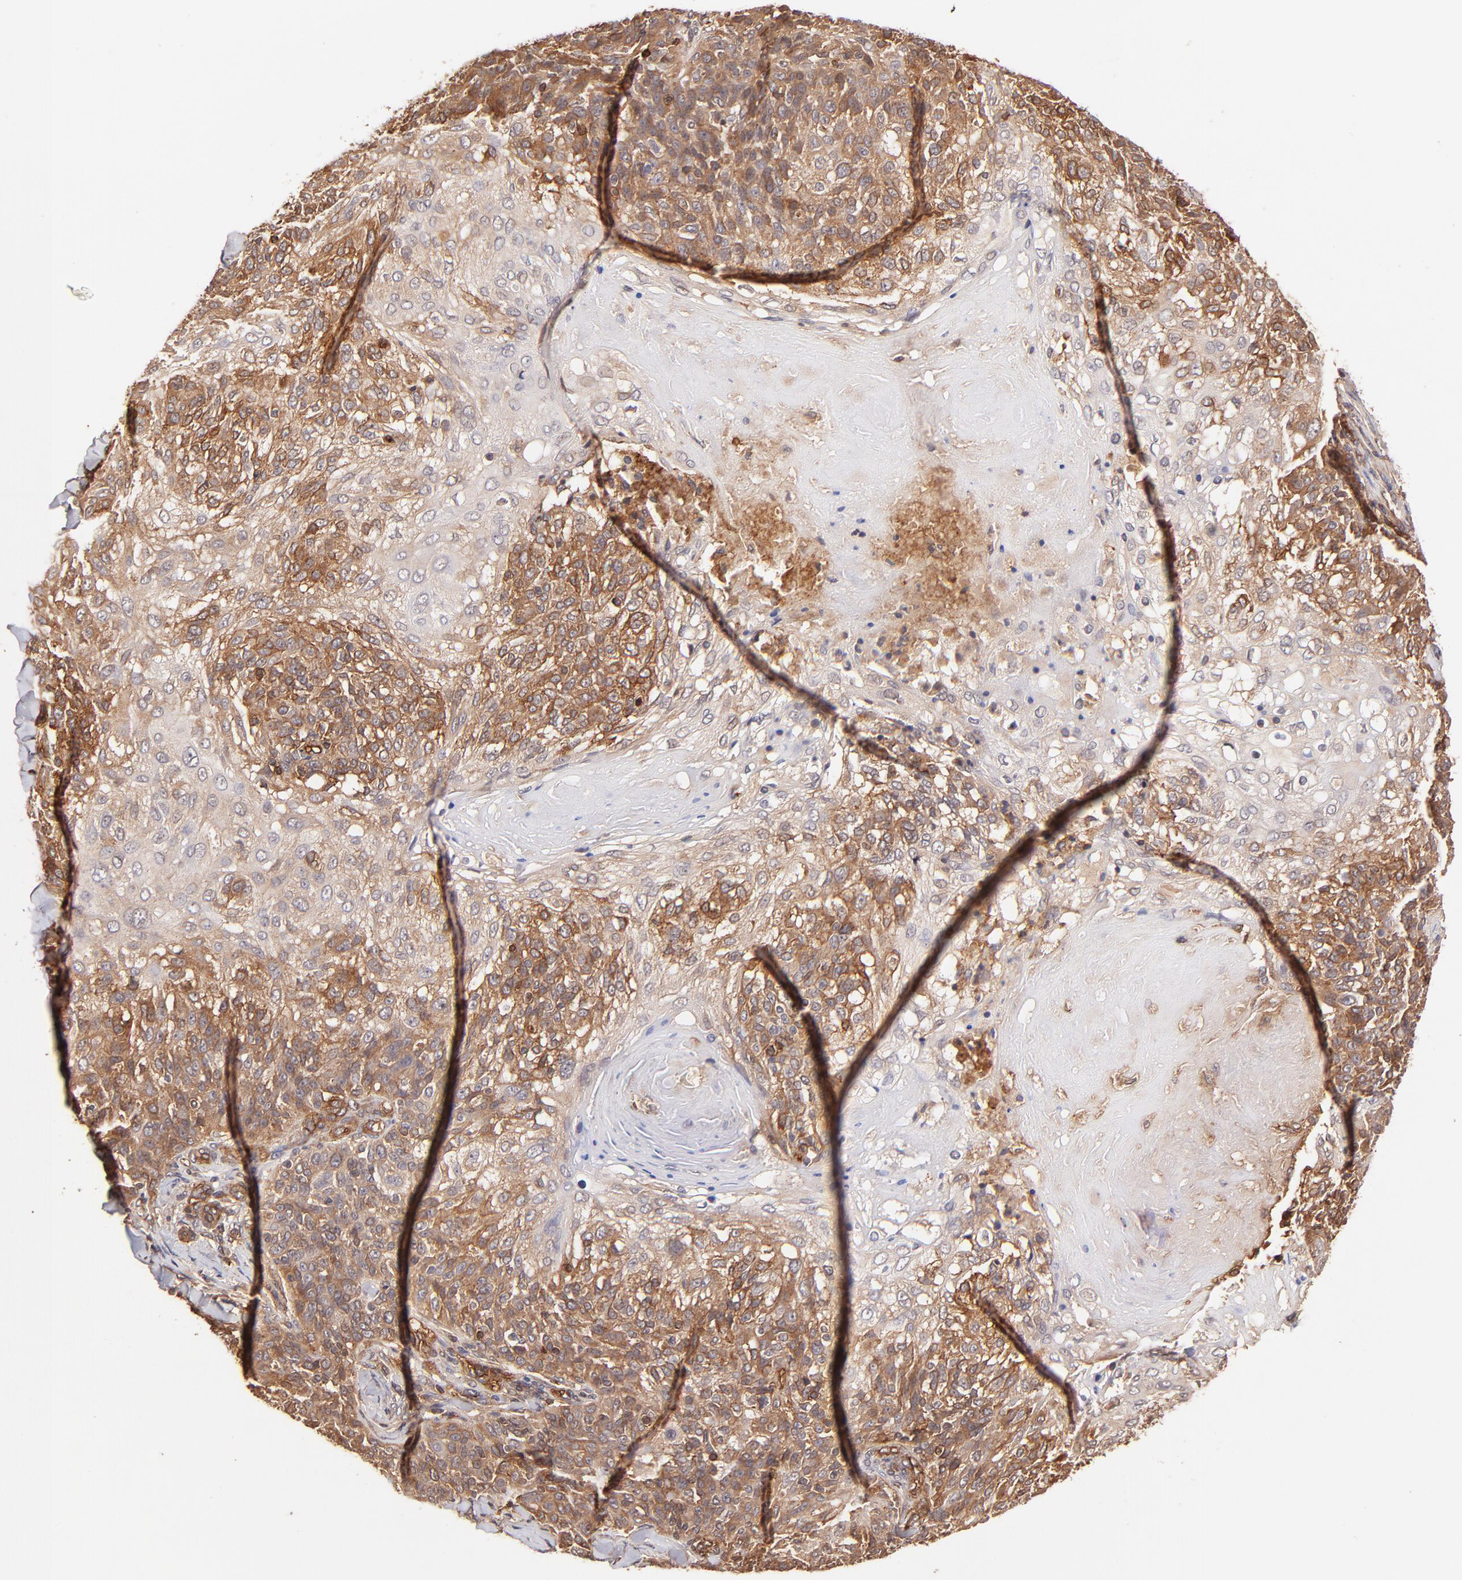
{"staining": {"intensity": "moderate", "quantity": ">75%", "location": "cytoplasmic/membranous"}, "tissue": "skin cancer", "cell_type": "Tumor cells", "image_type": "cancer", "snomed": [{"axis": "morphology", "description": "Normal tissue, NOS"}, {"axis": "morphology", "description": "Squamous cell carcinoma, NOS"}, {"axis": "topography", "description": "Skin"}], "caption": "Squamous cell carcinoma (skin) stained with a brown dye exhibits moderate cytoplasmic/membranous positive positivity in about >75% of tumor cells.", "gene": "ITGB1", "patient": {"sex": "female", "age": 83}}